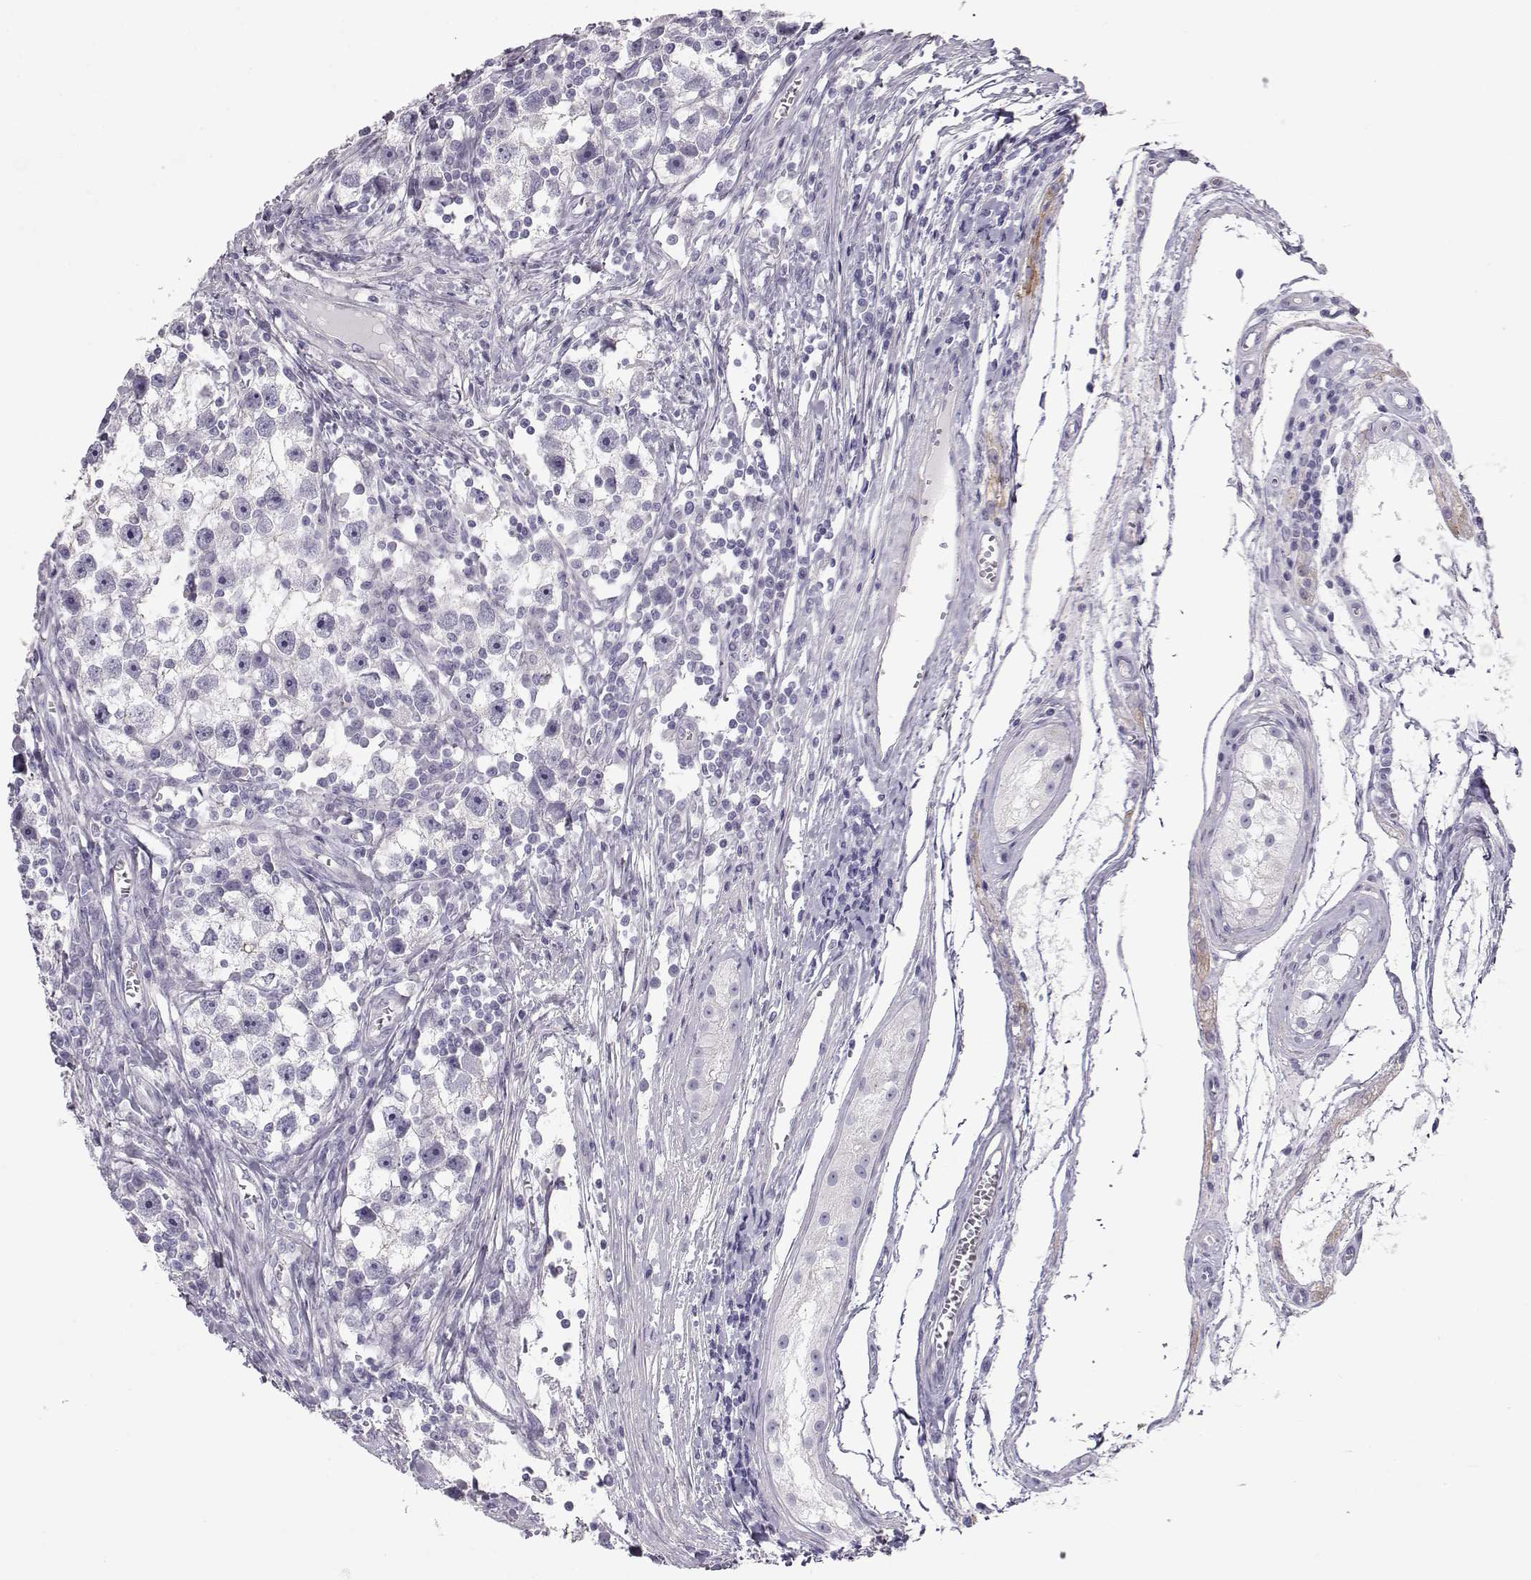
{"staining": {"intensity": "negative", "quantity": "none", "location": "none"}, "tissue": "testis cancer", "cell_type": "Tumor cells", "image_type": "cancer", "snomed": [{"axis": "morphology", "description": "Seminoma, NOS"}, {"axis": "topography", "description": "Testis"}], "caption": "An immunohistochemistry image of testis seminoma is shown. There is no staining in tumor cells of testis seminoma.", "gene": "SLITRK3", "patient": {"sex": "male", "age": 30}}